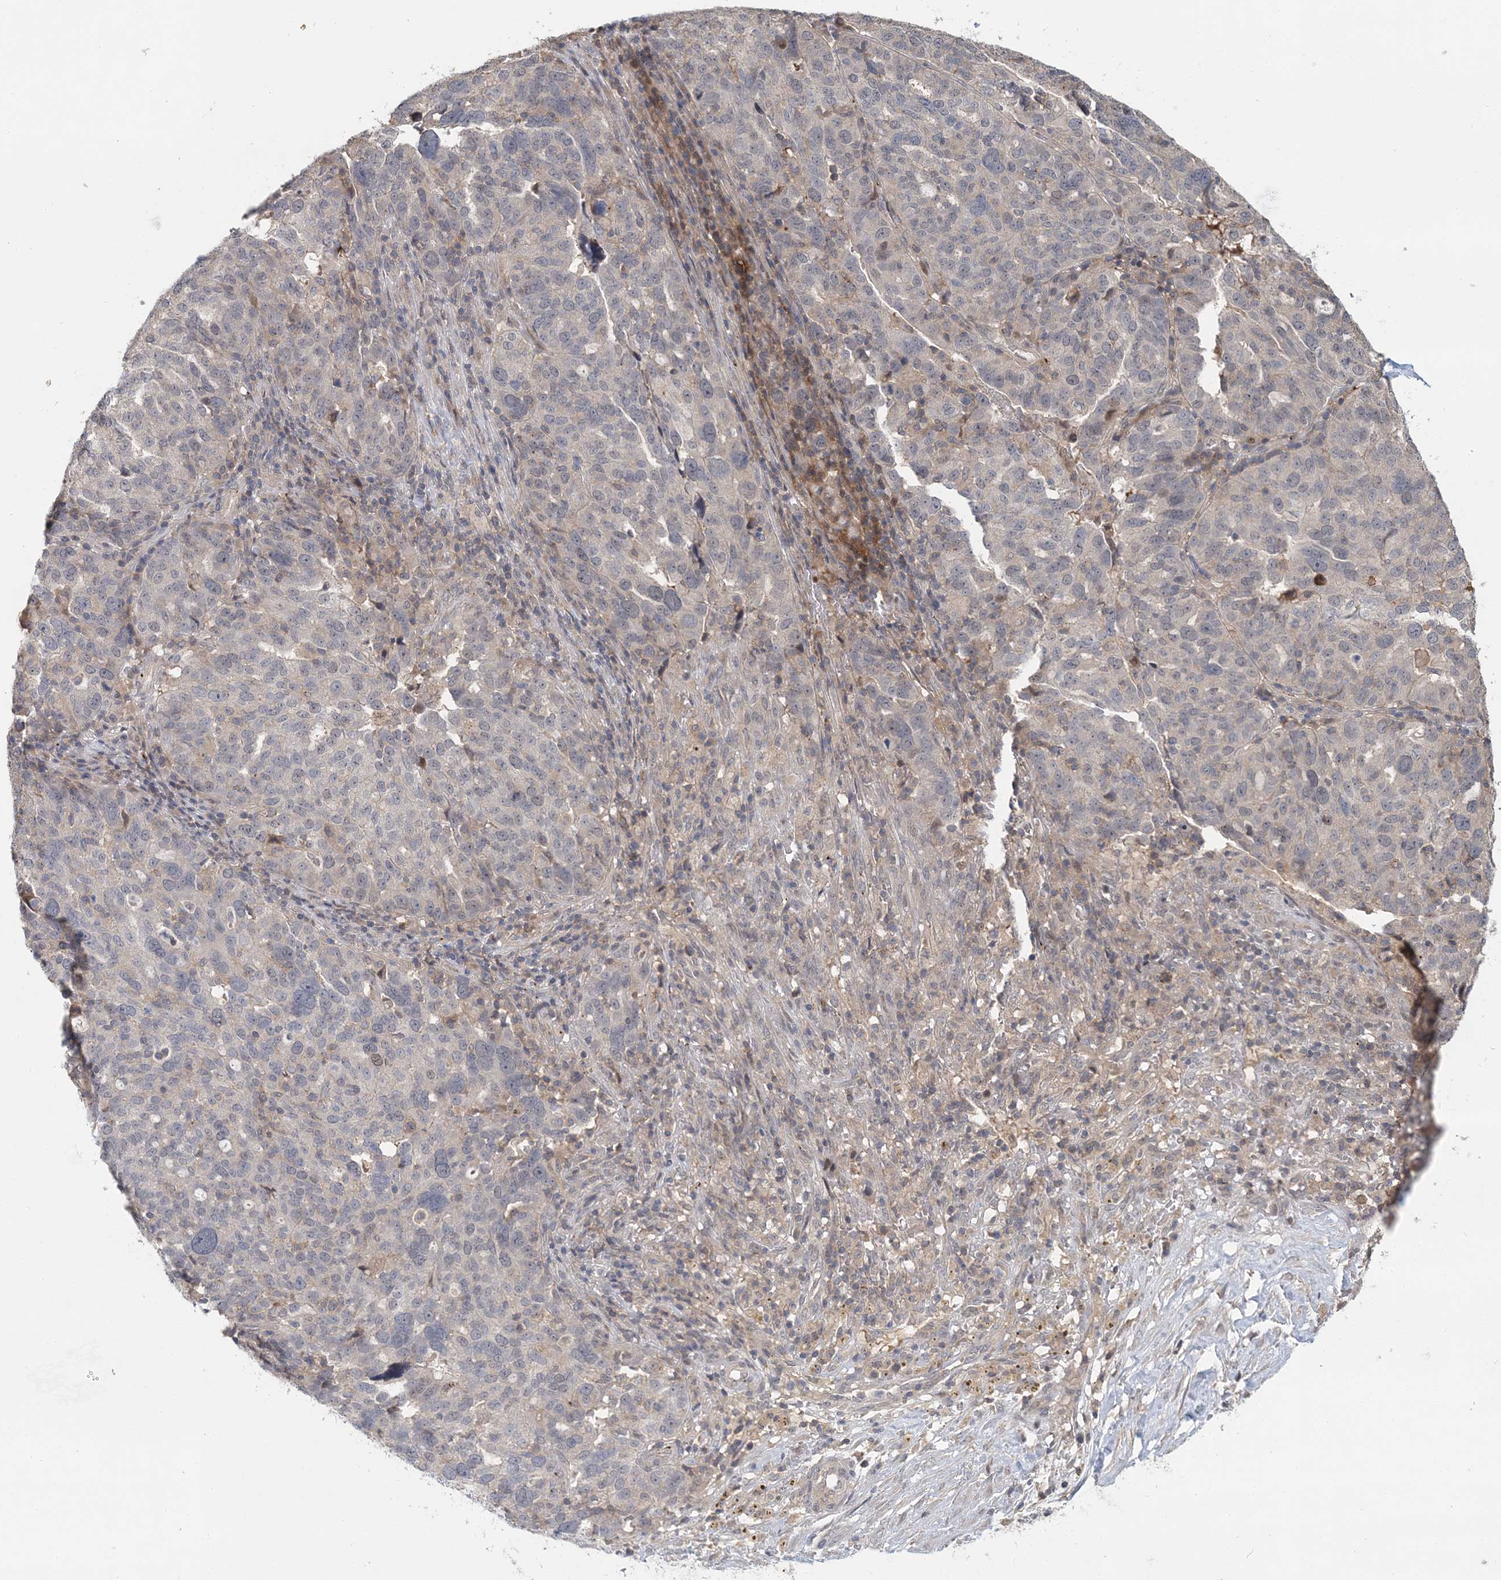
{"staining": {"intensity": "negative", "quantity": "none", "location": "none"}, "tissue": "ovarian cancer", "cell_type": "Tumor cells", "image_type": "cancer", "snomed": [{"axis": "morphology", "description": "Cystadenocarcinoma, serous, NOS"}, {"axis": "topography", "description": "Ovary"}], "caption": "Serous cystadenocarcinoma (ovarian) was stained to show a protein in brown. There is no significant positivity in tumor cells.", "gene": "RNF25", "patient": {"sex": "female", "age": 59}}